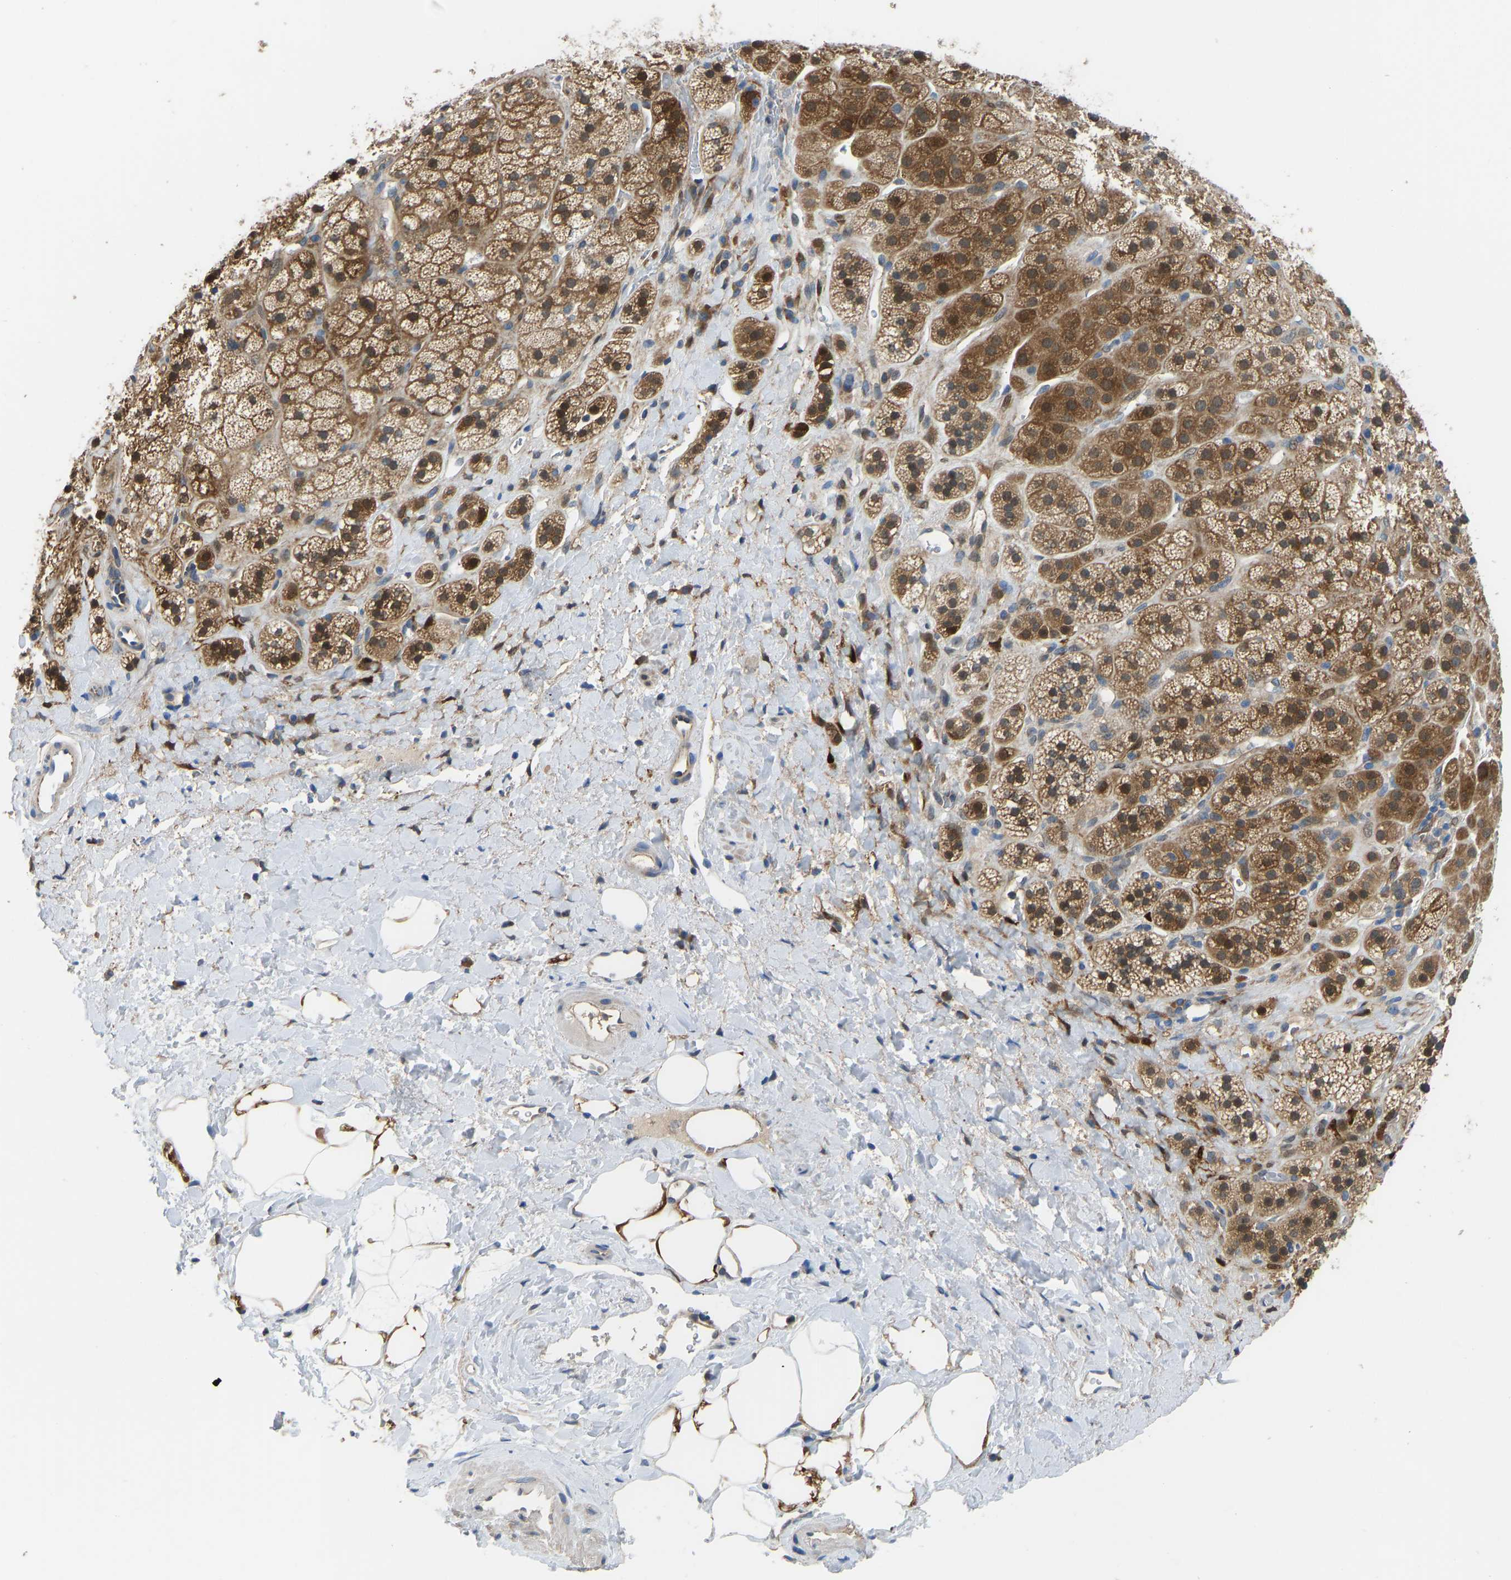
{"staining": {"intensity": "moderate", "quantity": ">75%", "location": "cytoplasmic/membranous"}, "tissue": "adrenal gland", "cell_type": "Glandular cells", "image_type": "normal", "snomed": [{"axis": "morphology", "description": "Normal tissue, NOS"}, {"axis": "topography", "description": "Adrenal gland"}], "caption": "The histopathology image demonstrates immunohistochemical staining of benign adrenal gland. There is moderate cytoplasmic/membranous expression is present in approximately >75% of glandular cells.", "gene": "RBP1", "patient": {"sex": "male", "age": 56}}